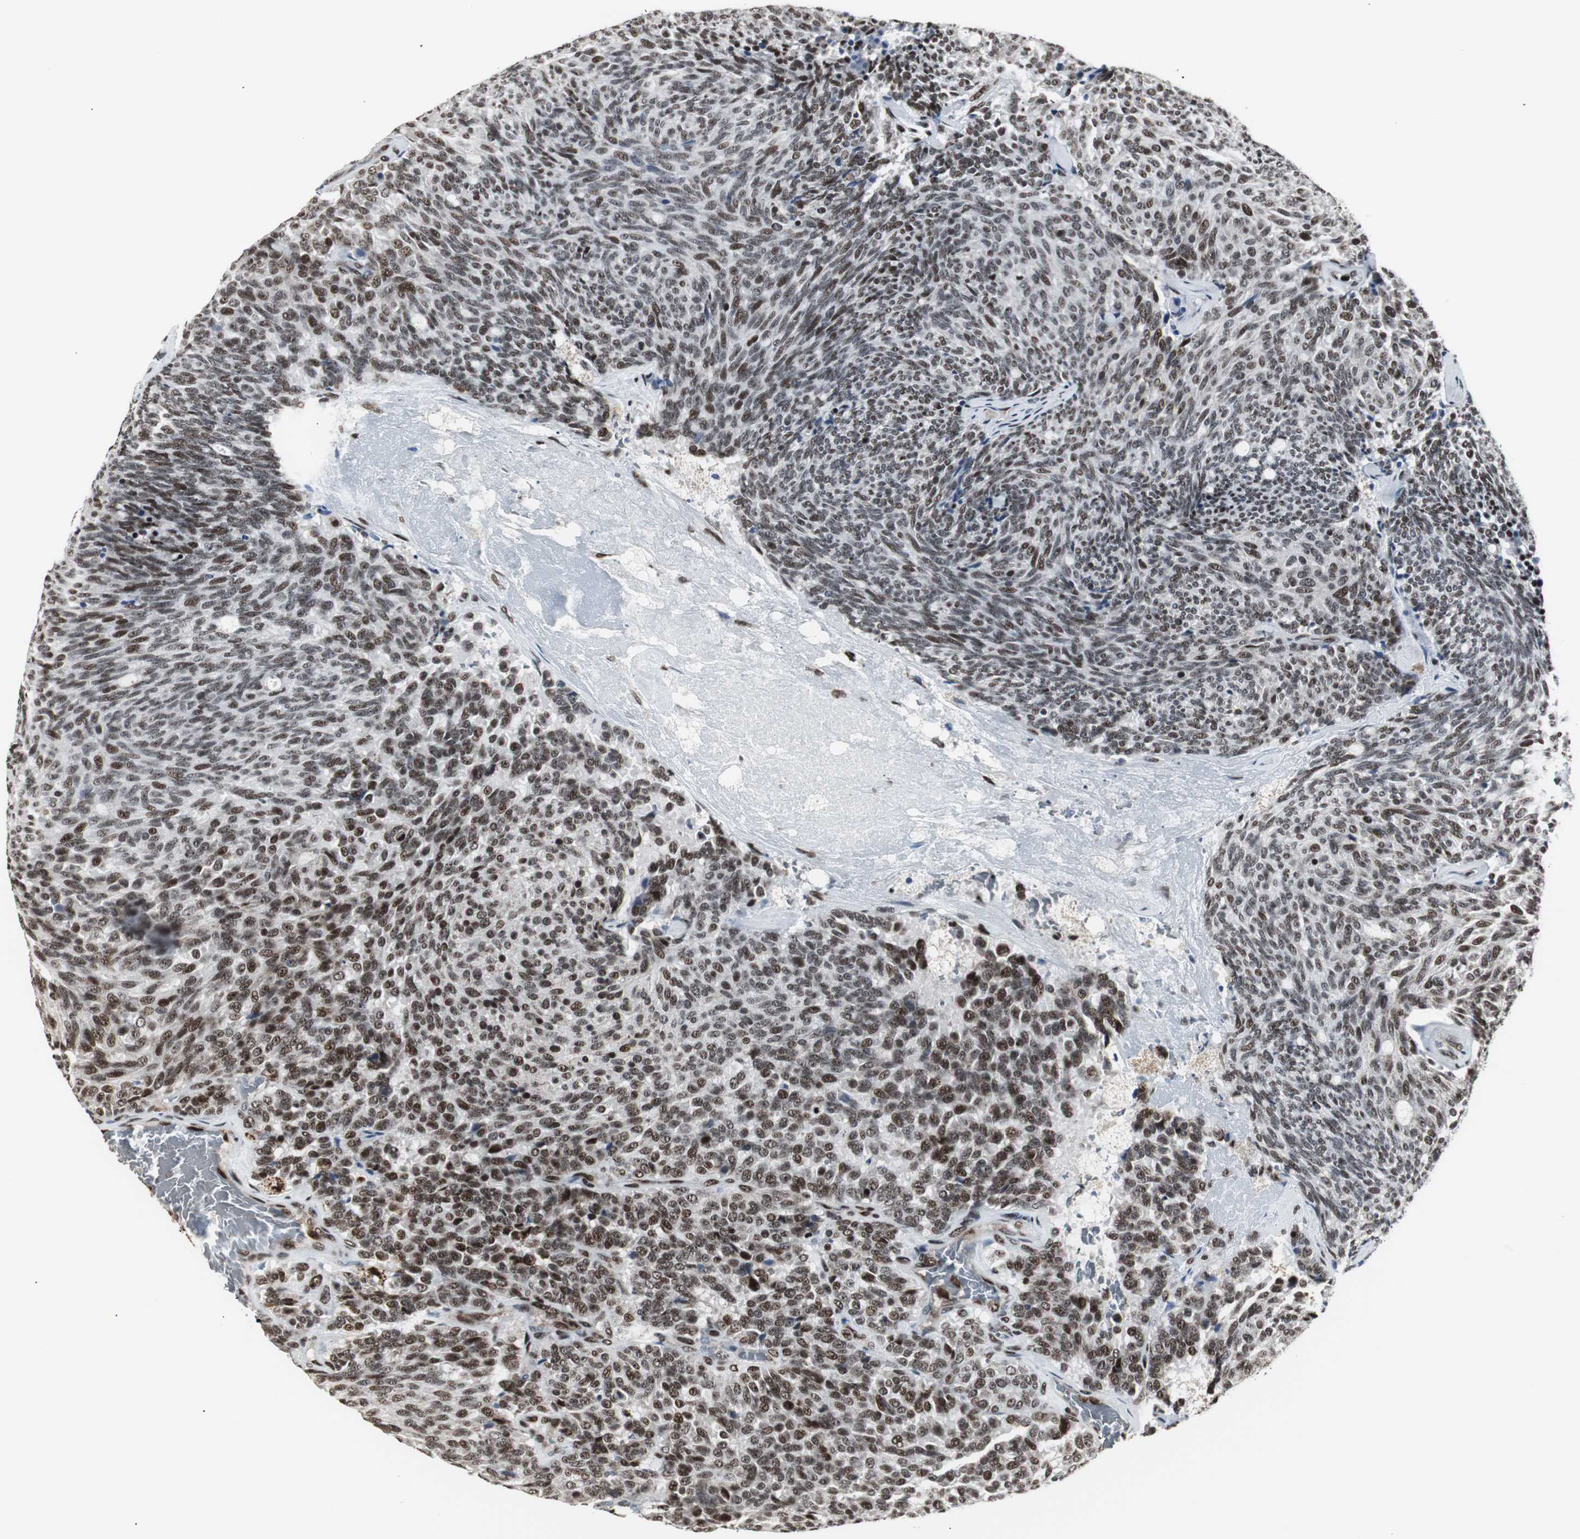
{"staining": {"intensity": "moderate", "quantity": ">75%", "location": "nuclear"}, "tissue": "carcinoid", "cell_type": "Tumor cells", "image_type": "cancer", "snomed": [{"axis": "morphology", "description": "Carcinoid, malignant, NOS"}, {"axis": "topography", "description": "Pancreas"}], "caption": "Human malignant carcinoid stained for a protein (brown) shows moderate nuclear positive staining in approximately >75% of tumor cells.", "gene": "PARN", "patient": {"sex": "female", "age": 54}}